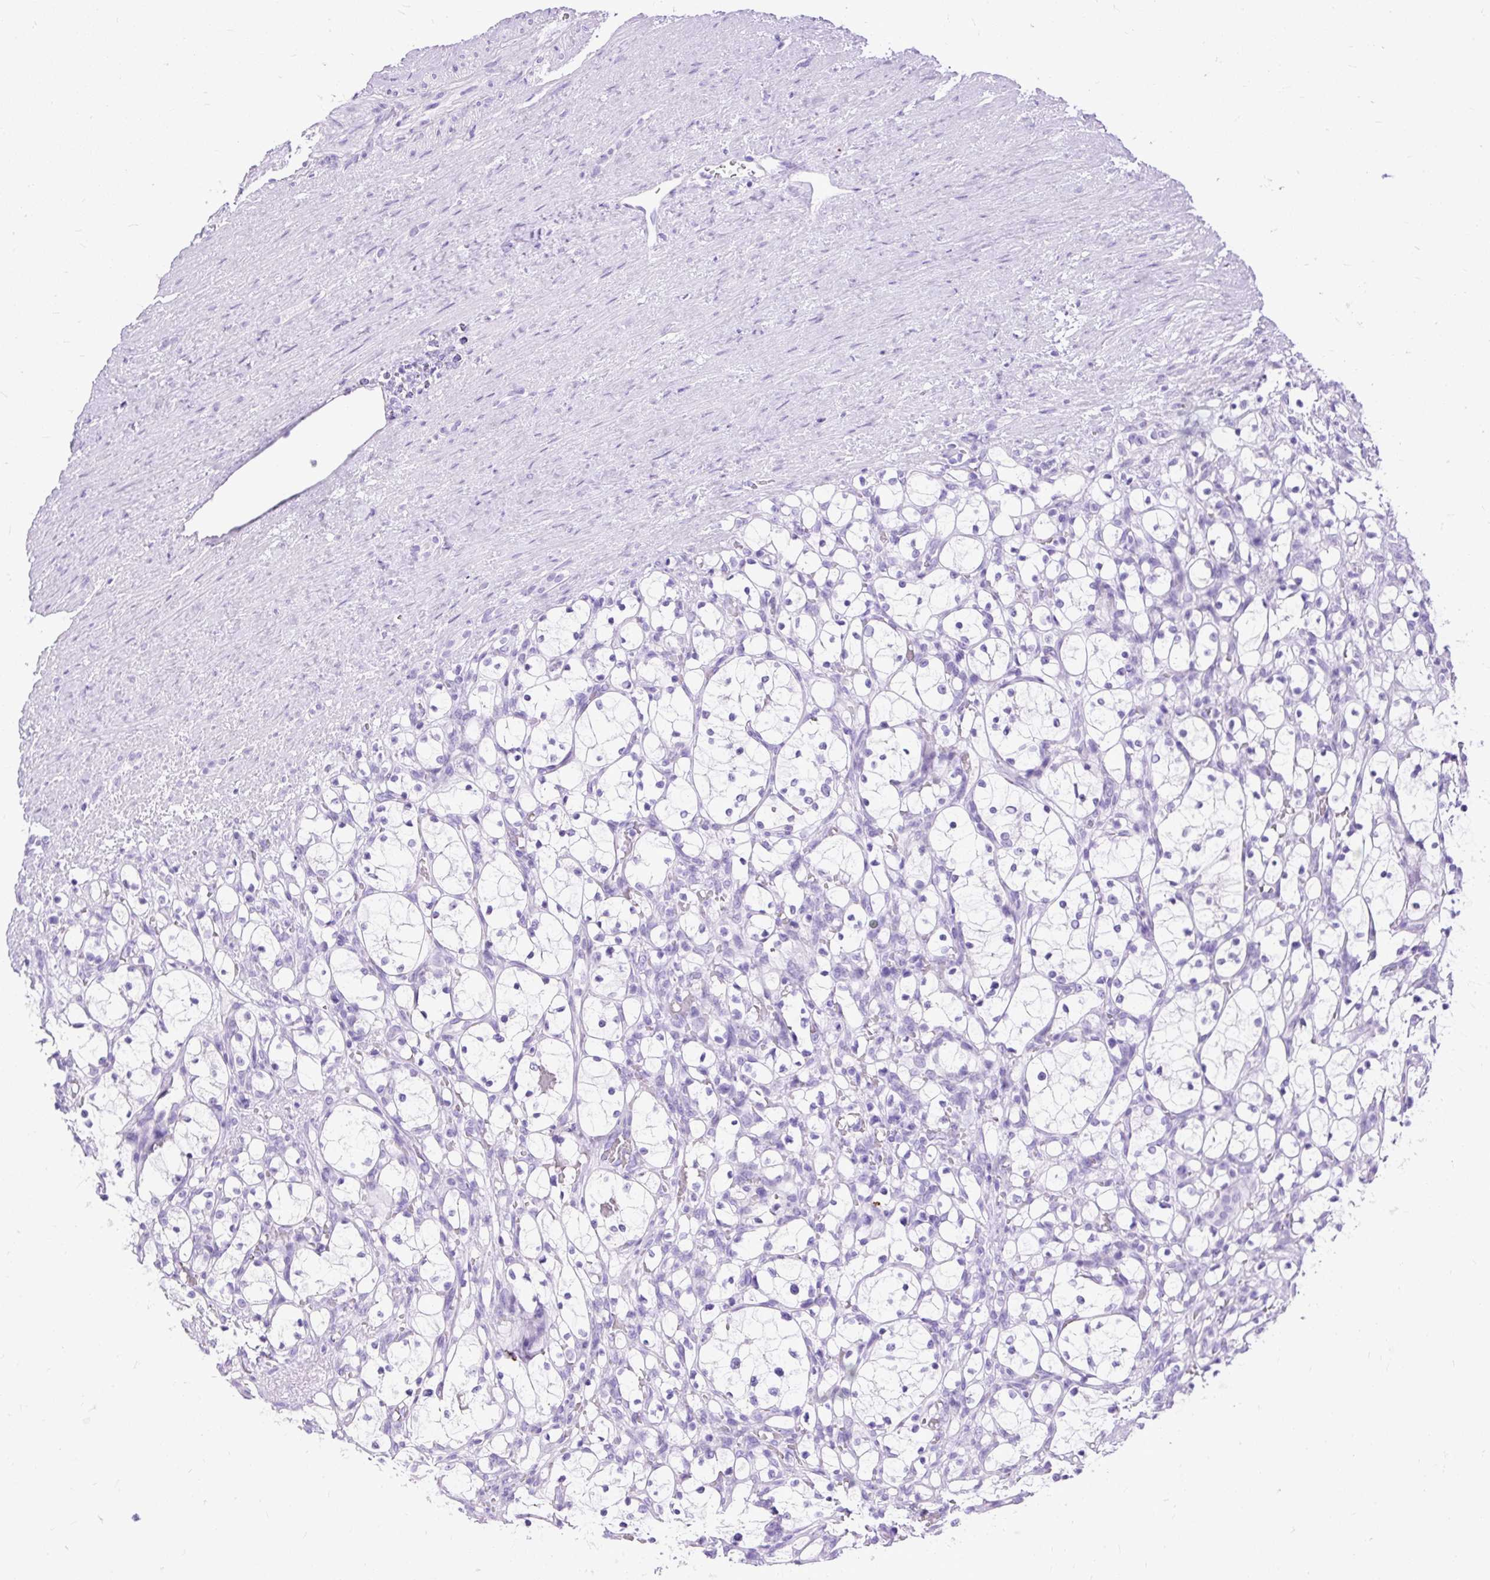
{"staining": {"intensity": "negative", "quantity": "none", "location": "none"}, "tissue": "renal cancer", "cell_type": "Tumor cells", "image_type": "cancer", "snomed": [{"axis": "morphology", "description": "Adenocarcinoma, NOS"}, {"axis": "topography", "description": "Kidney"}], "caption": "Tumor cells show no significant protein positivity in renal adenocarcinoma.", "gene": "HEY1", "patient": {"sex": "female", "age": 69}}